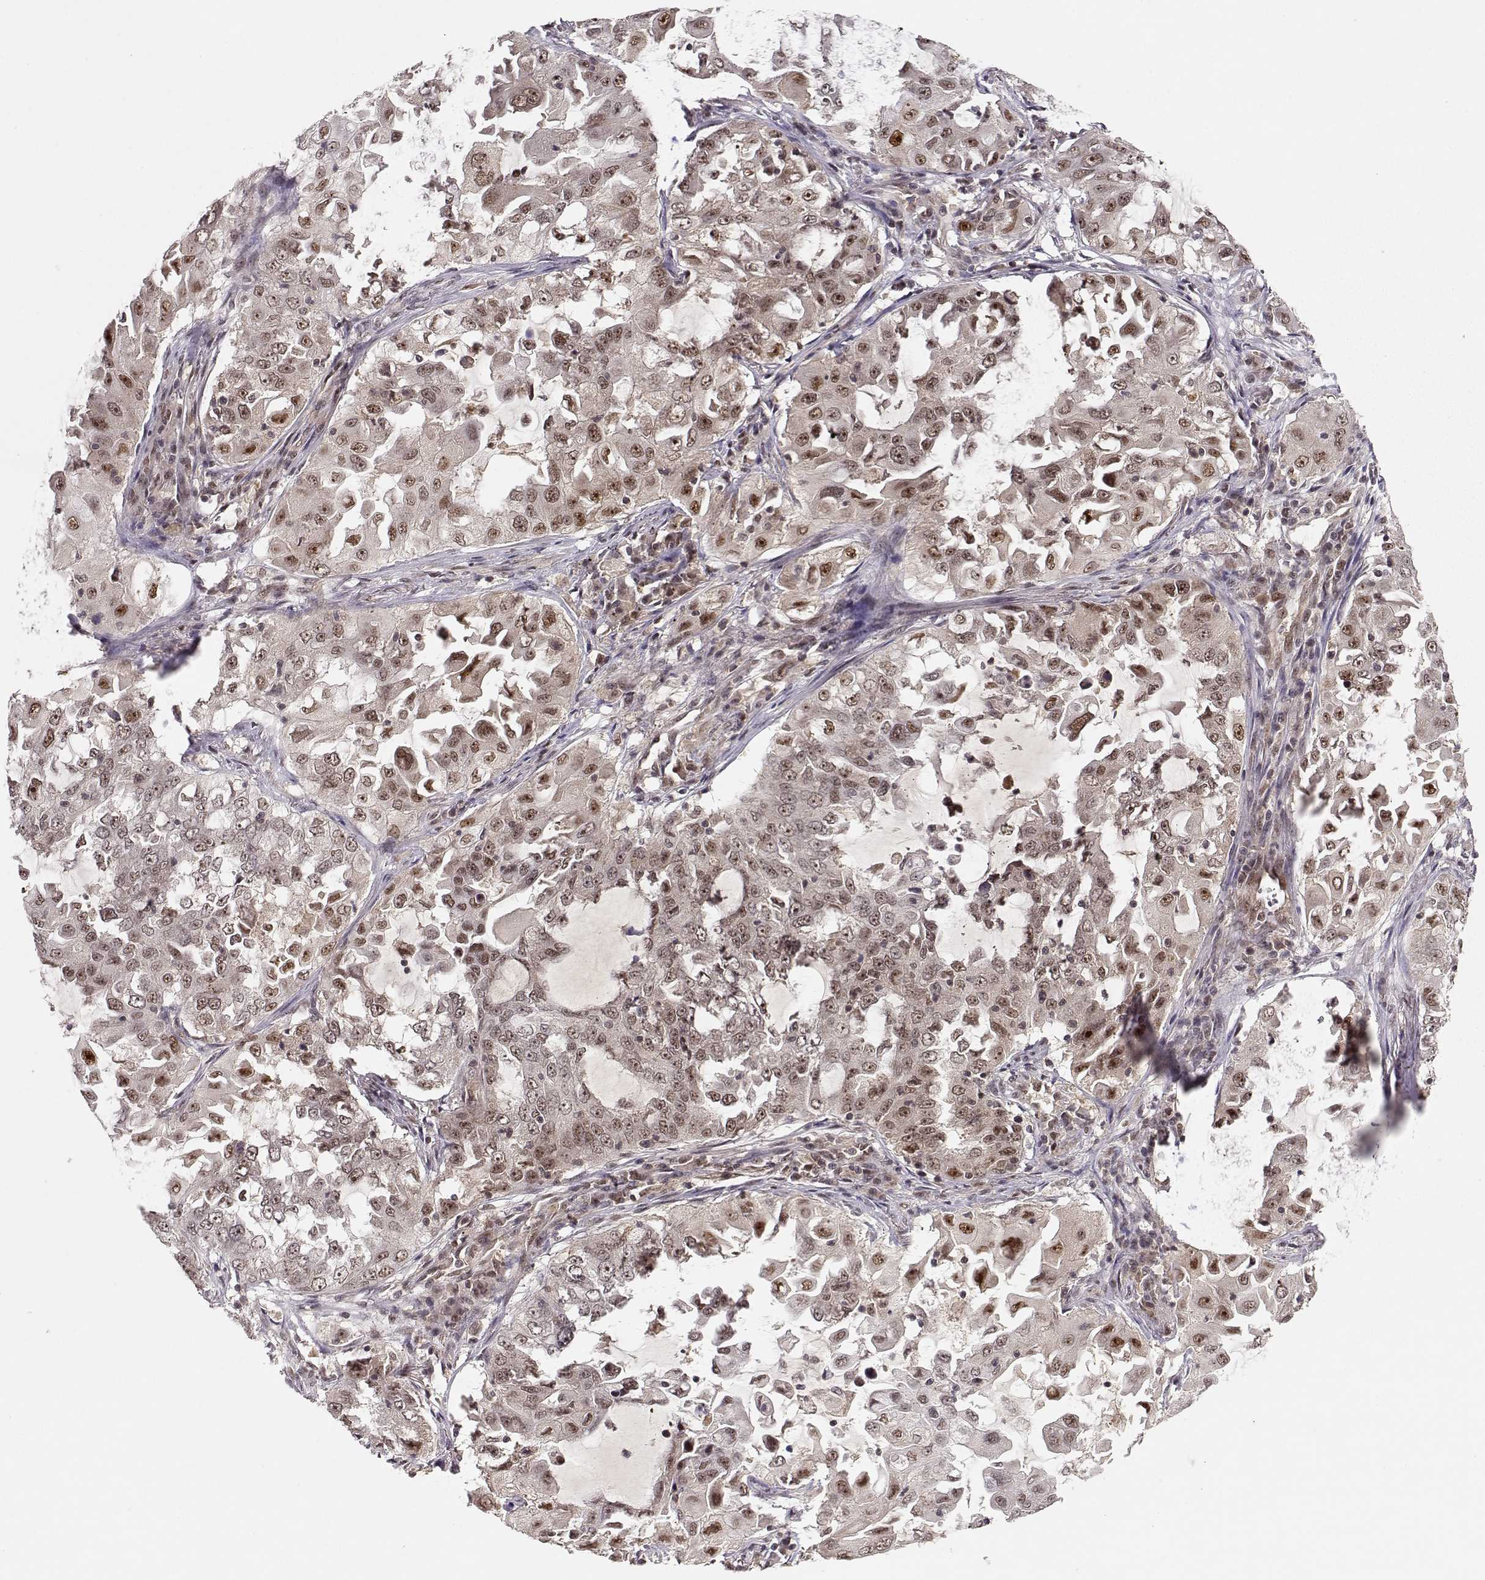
{"staining": {"intensity": "moderate", "quantity": "25%-75%", "location": "nuclear"}, "tissue": "lung cancer", "cell_type": "Tumor cells", "image_type": "cancer", "snomed": [{"axis": "morphology", "description": "Adenocarcinoma, NOS"}, {"axis": "topography", "description": "Lung"}], "caption": "Immunohistochemical staining of human lung cancer shows moderate nuclear protein staining in about 25%-75% of tumor cells.", "gene": "CSNK2A1", "patient": {"sex": "female", "age": 61}}